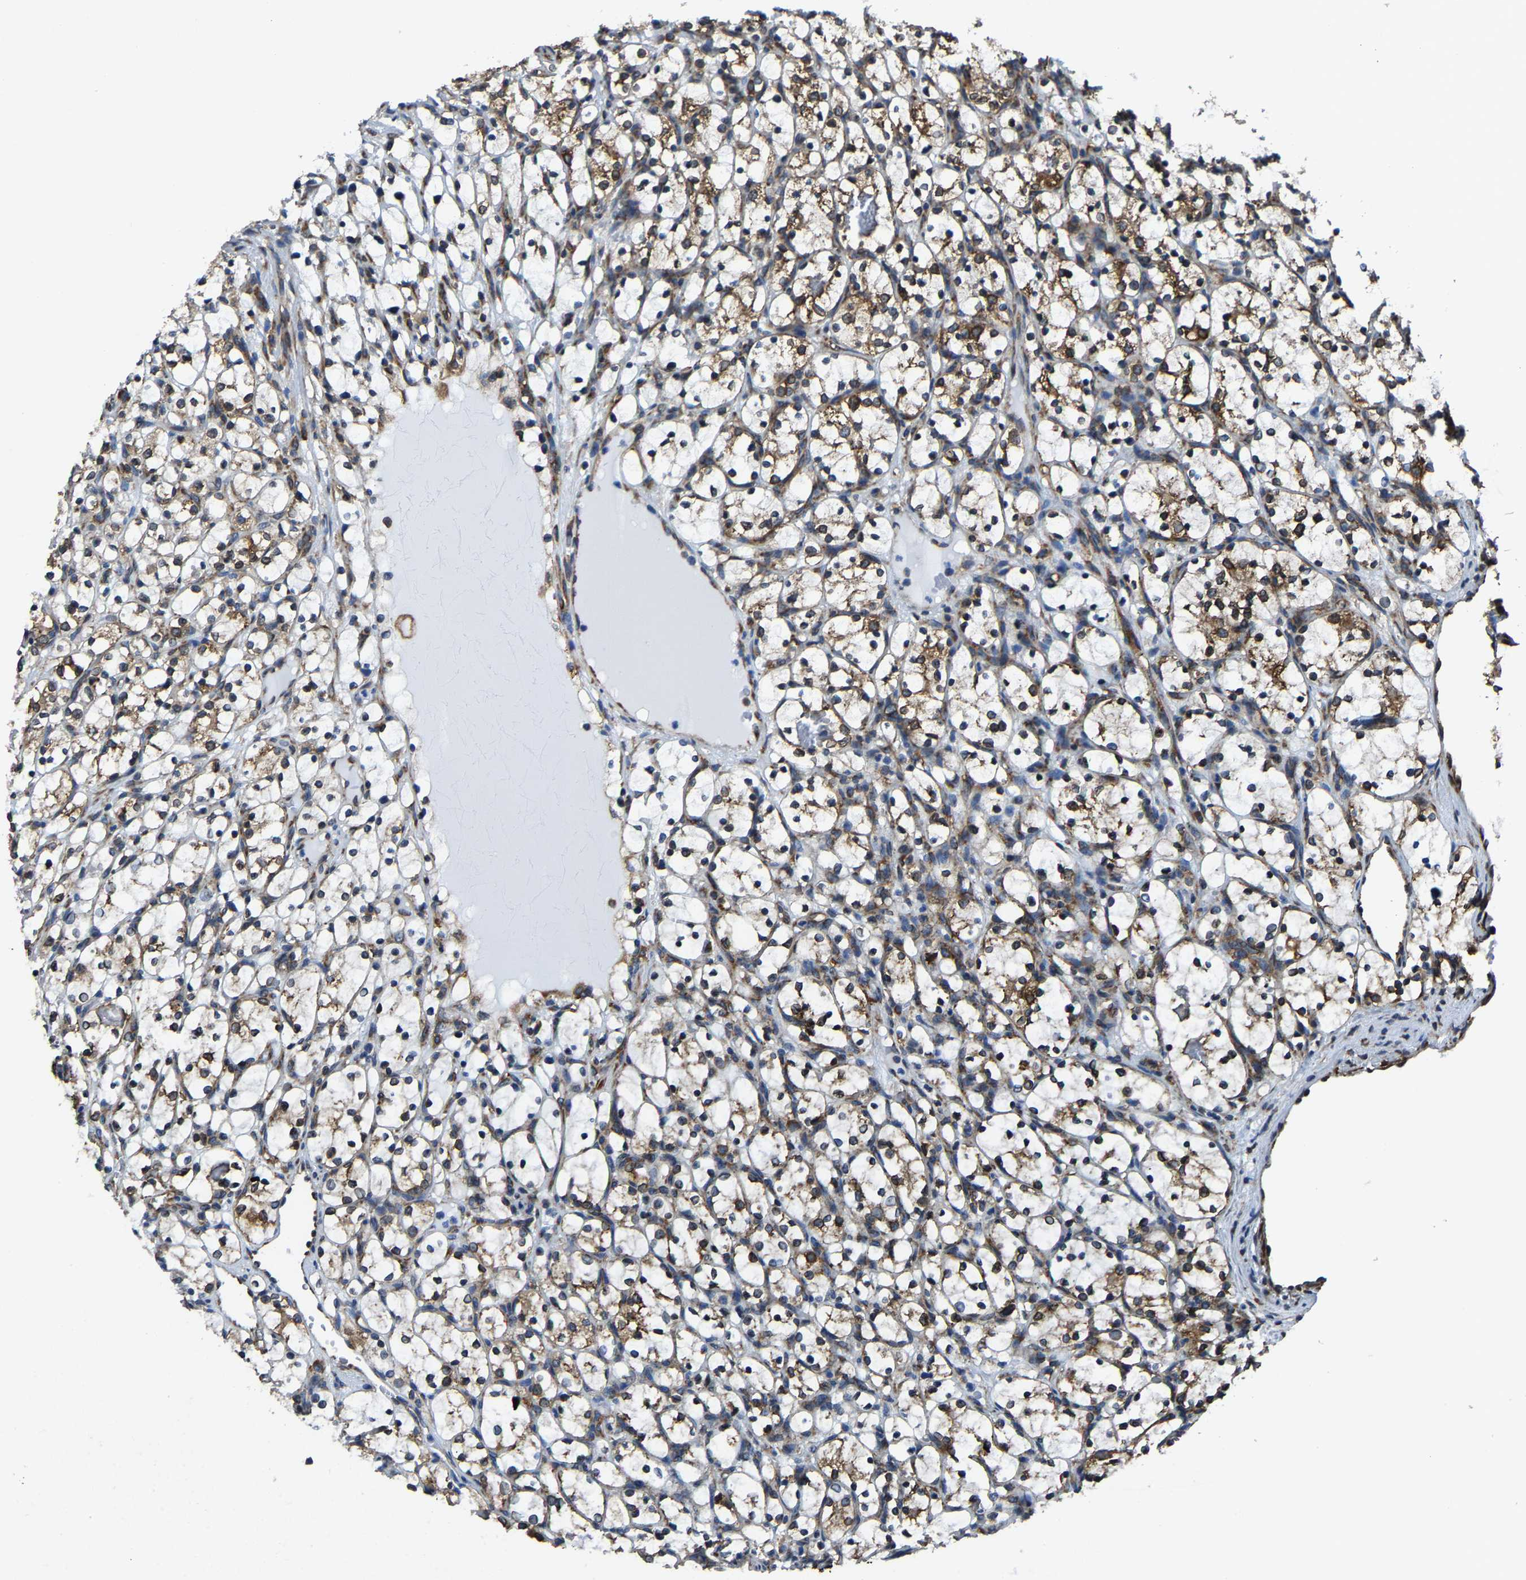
{"staining": {"intensity": "strong", "quantity": "25%-75%", "location": "cytoplasmic/membranous"}, "tissue": "renal cancer", "cell_type": "Tumor cells", "image_type": "cancer", "snomed": [{"axis": "morphology", "description": "Adenocarcinoma, NOS"}, {"axis": "topography", "description": "Kidney"}], "caption": "The image demonstrates a brown stain indicating the presence of a protein in the cytoplasmic/membranous of tumor cells in renal cancer (adenocarcinoma). The staining was performed using DAB to visualize the protein expression in brown, while the nuclei were stained in blue with hematoxylin (Magnification: 20x).", "gene": "G3BP2", "patient": {"sex": "female", "age": 69}}